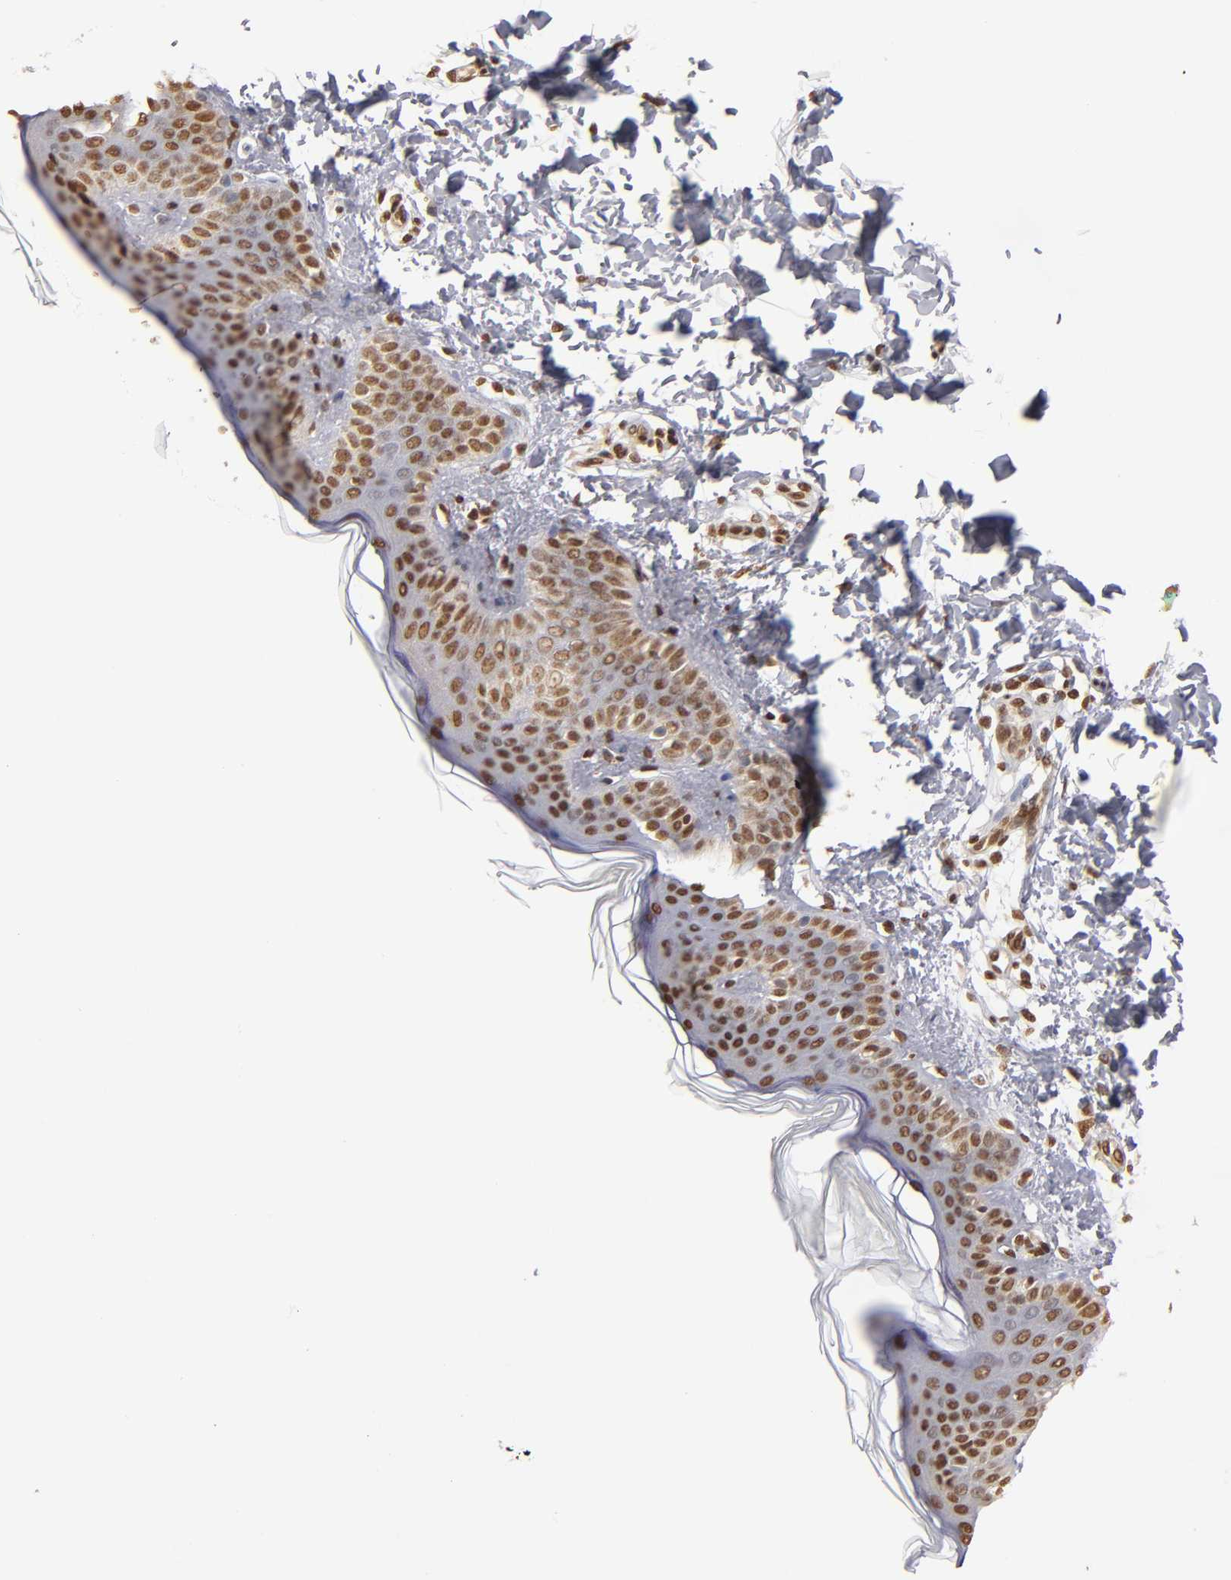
{"staining": {"intensity": "moderate", "quantity": ">75%", "location": "nuclear"}, "tissue": "skin", "cell_type": "Fibroblasts", "image_type": "normal", "snomed": [{"axis": "morphology", "description": "Normal tissue, NOS"}, {"axis": "topography", "description": "Skin"}], "caption": "High-power microscopy captured an IHC image of normal skin, revealing moderate nuclear positivity in about >75% of fibroblasts. (Stains: DAB in brown, nuclei in blue, Microscopy: brightfield microscopy at high magnification).", "gene": "ABL2", "patient": {"sex": "female", "age": 4}}